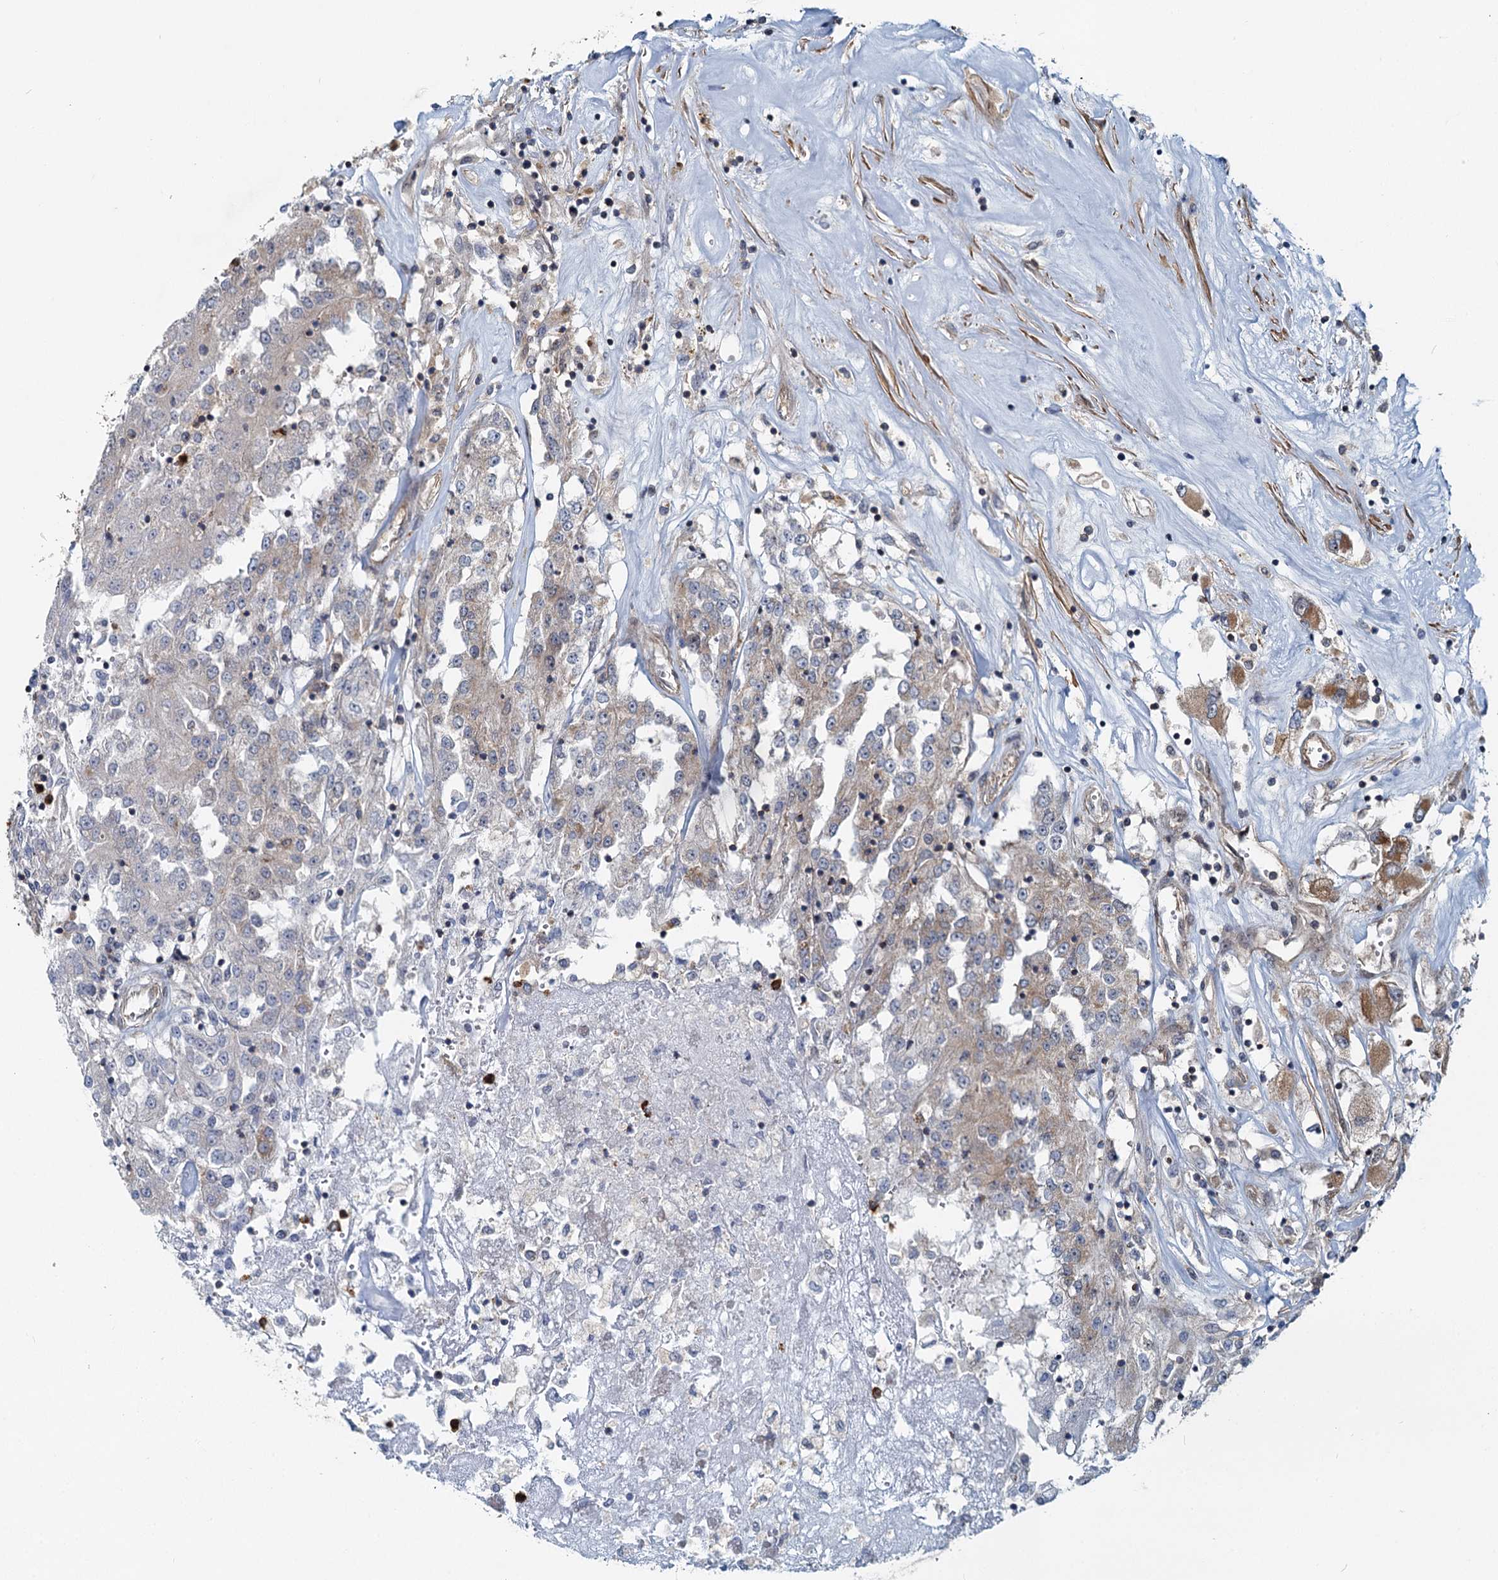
{"staining": {"intensity": "moderate", "quantity": "<25%", "location": "cytoplasmic/membranous"}, "tissue": "renal cancer", "cell_type": "Tumor cells", "image_type": "cancer", "snomed": [{"axis": "morphology", "description": "Adenocarcinoma, NOS"}, {"axis": "topography", "description": "Kidney"}], "caption": "Protein analysis of renal adenocarcinoma tissue reveals moderate cytoplasmic/membranous staining in about <25% of tumor cells.", "gene": "ADCY2", "patient": {"sex": "female", "age": 52}}